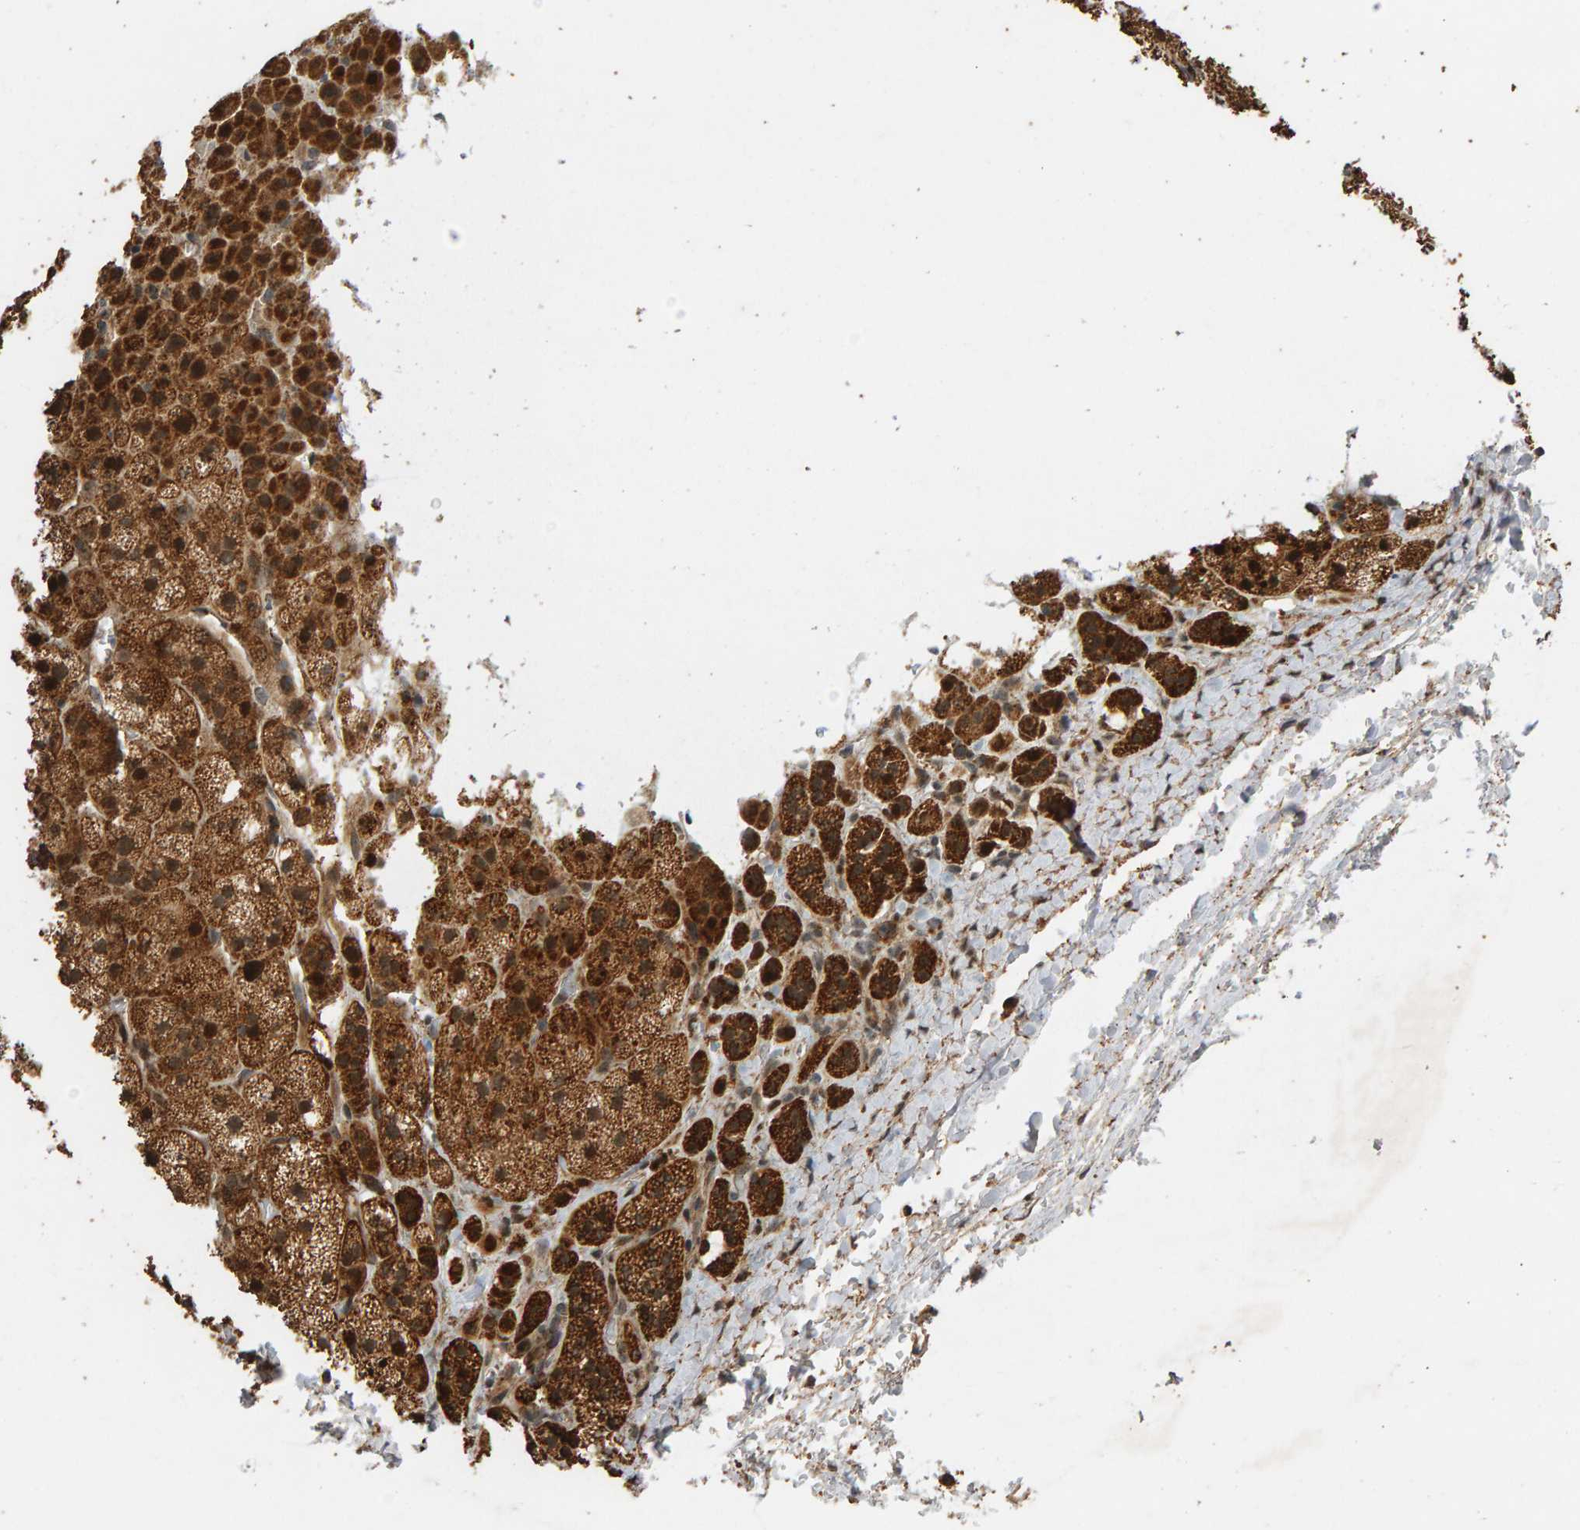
{"staining": {"intensity": "strong", "quantity": ">75%", "location": "cytoplasmic/membranous"}, "tissue": "adrenal gland", "cell_type": "Glandular cells", "image_type": "normal", "snomed": [{"axis": "morphology", "description": "Normal tissue, NOS"}, {"axis": "topography", "description": "Adrenal gland"}], "caption": "Strong cytoplasmic/membranous protein expression is identified in approximately >75% of glandular cells in adrenal gland.", "gene": "GSTK1", "patient": {"sex": "male", "age": 56}}